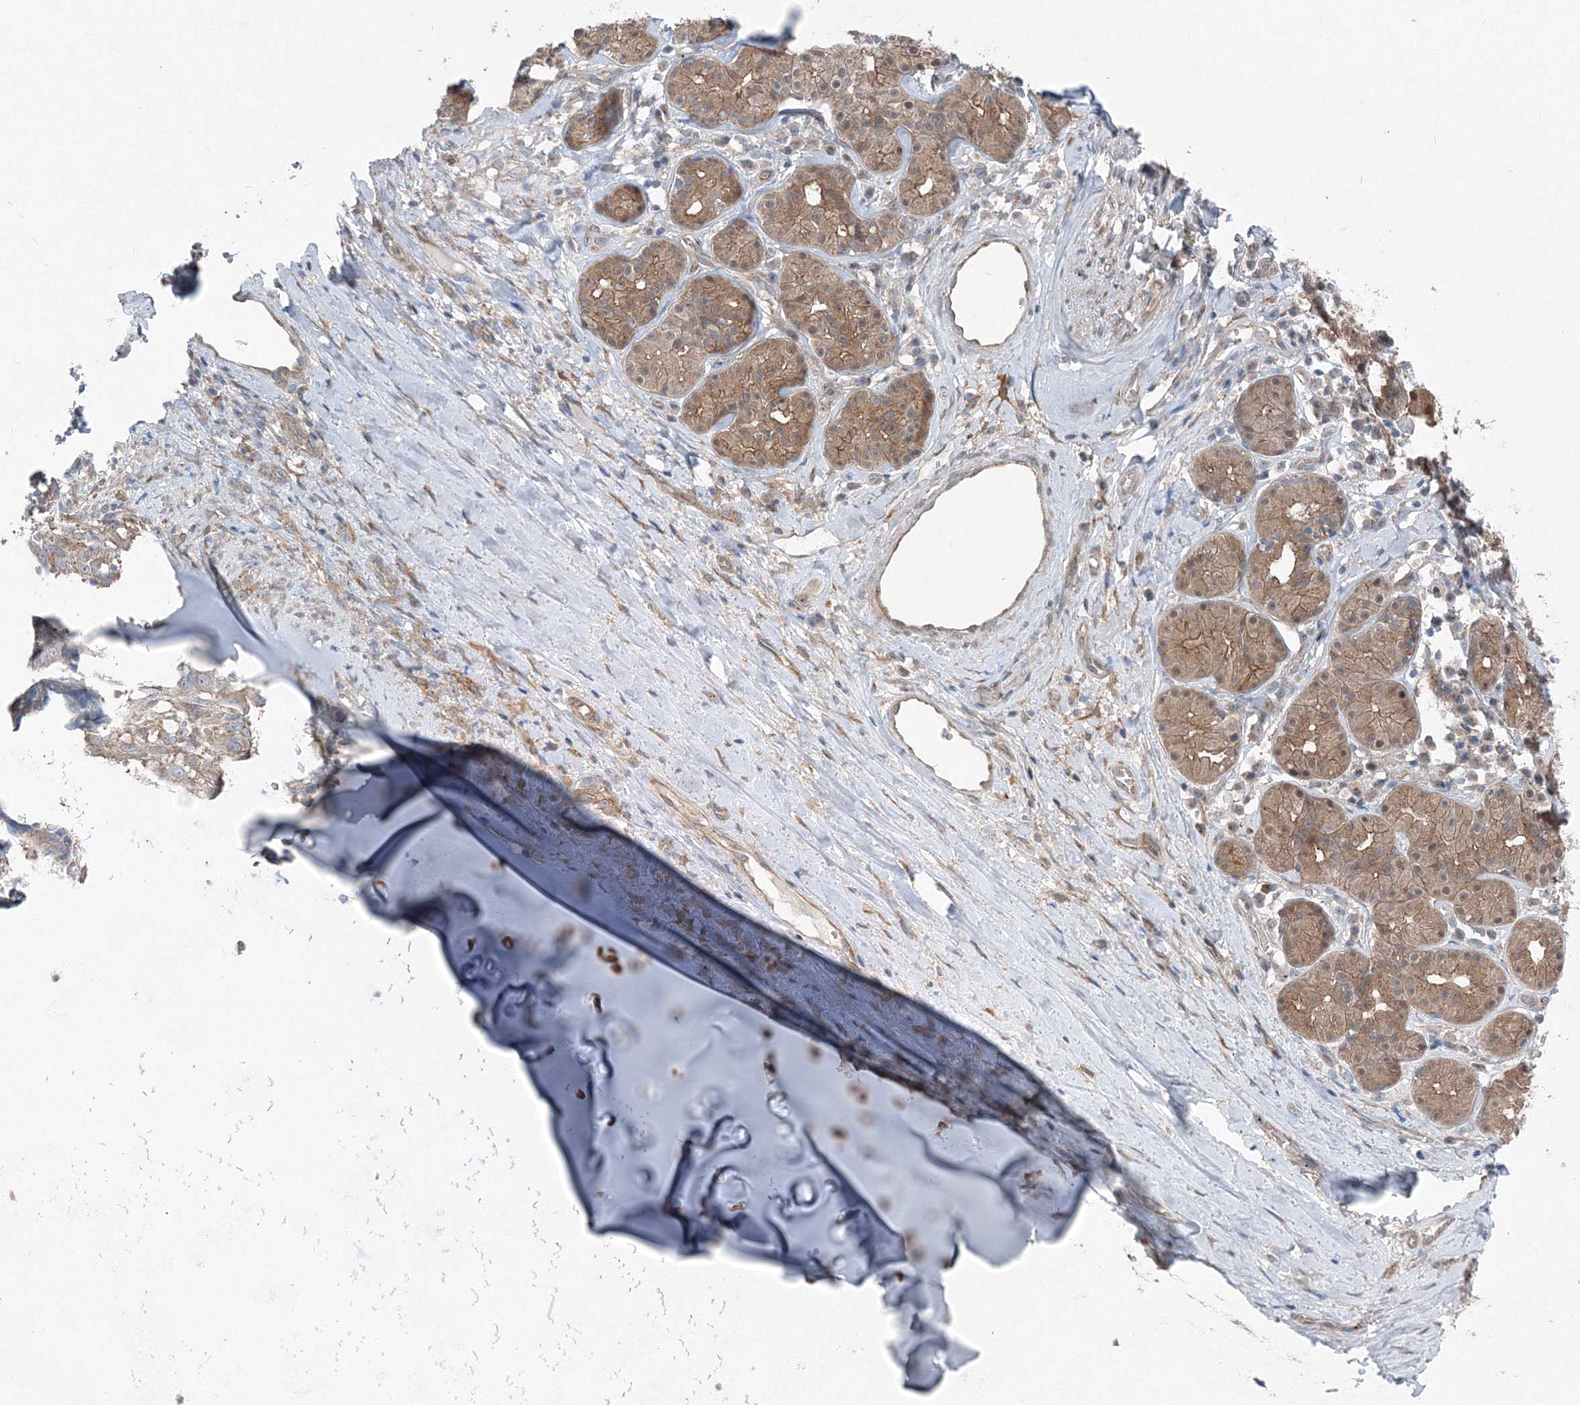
{"staining": {"intensity": "negative", "quantity": "none", "location": "none"}, "tissue": "adipose tissue", "cell_type": "Adipocytes", "image_type": "normal", "snomed": [{"axis": "morphology", "description": "Normal tissue, NOS"}, {"axis": "morphology", "description": "Basal cell carcinoma"}, {"axis": "topography", "description": "Cartilage tissue"}, {"axis": "topography", "description": "Nasopharynx"}, {"axis": "topography", "description": "Oral tissue"}], "caption": "IHC histopathology image of unremarkable human adipose tissue stained for a protein (brown), which exhibits no expression in adipocytes.", "gene": "TPRKB", "patient": {"sex": "female", "age": 77}}